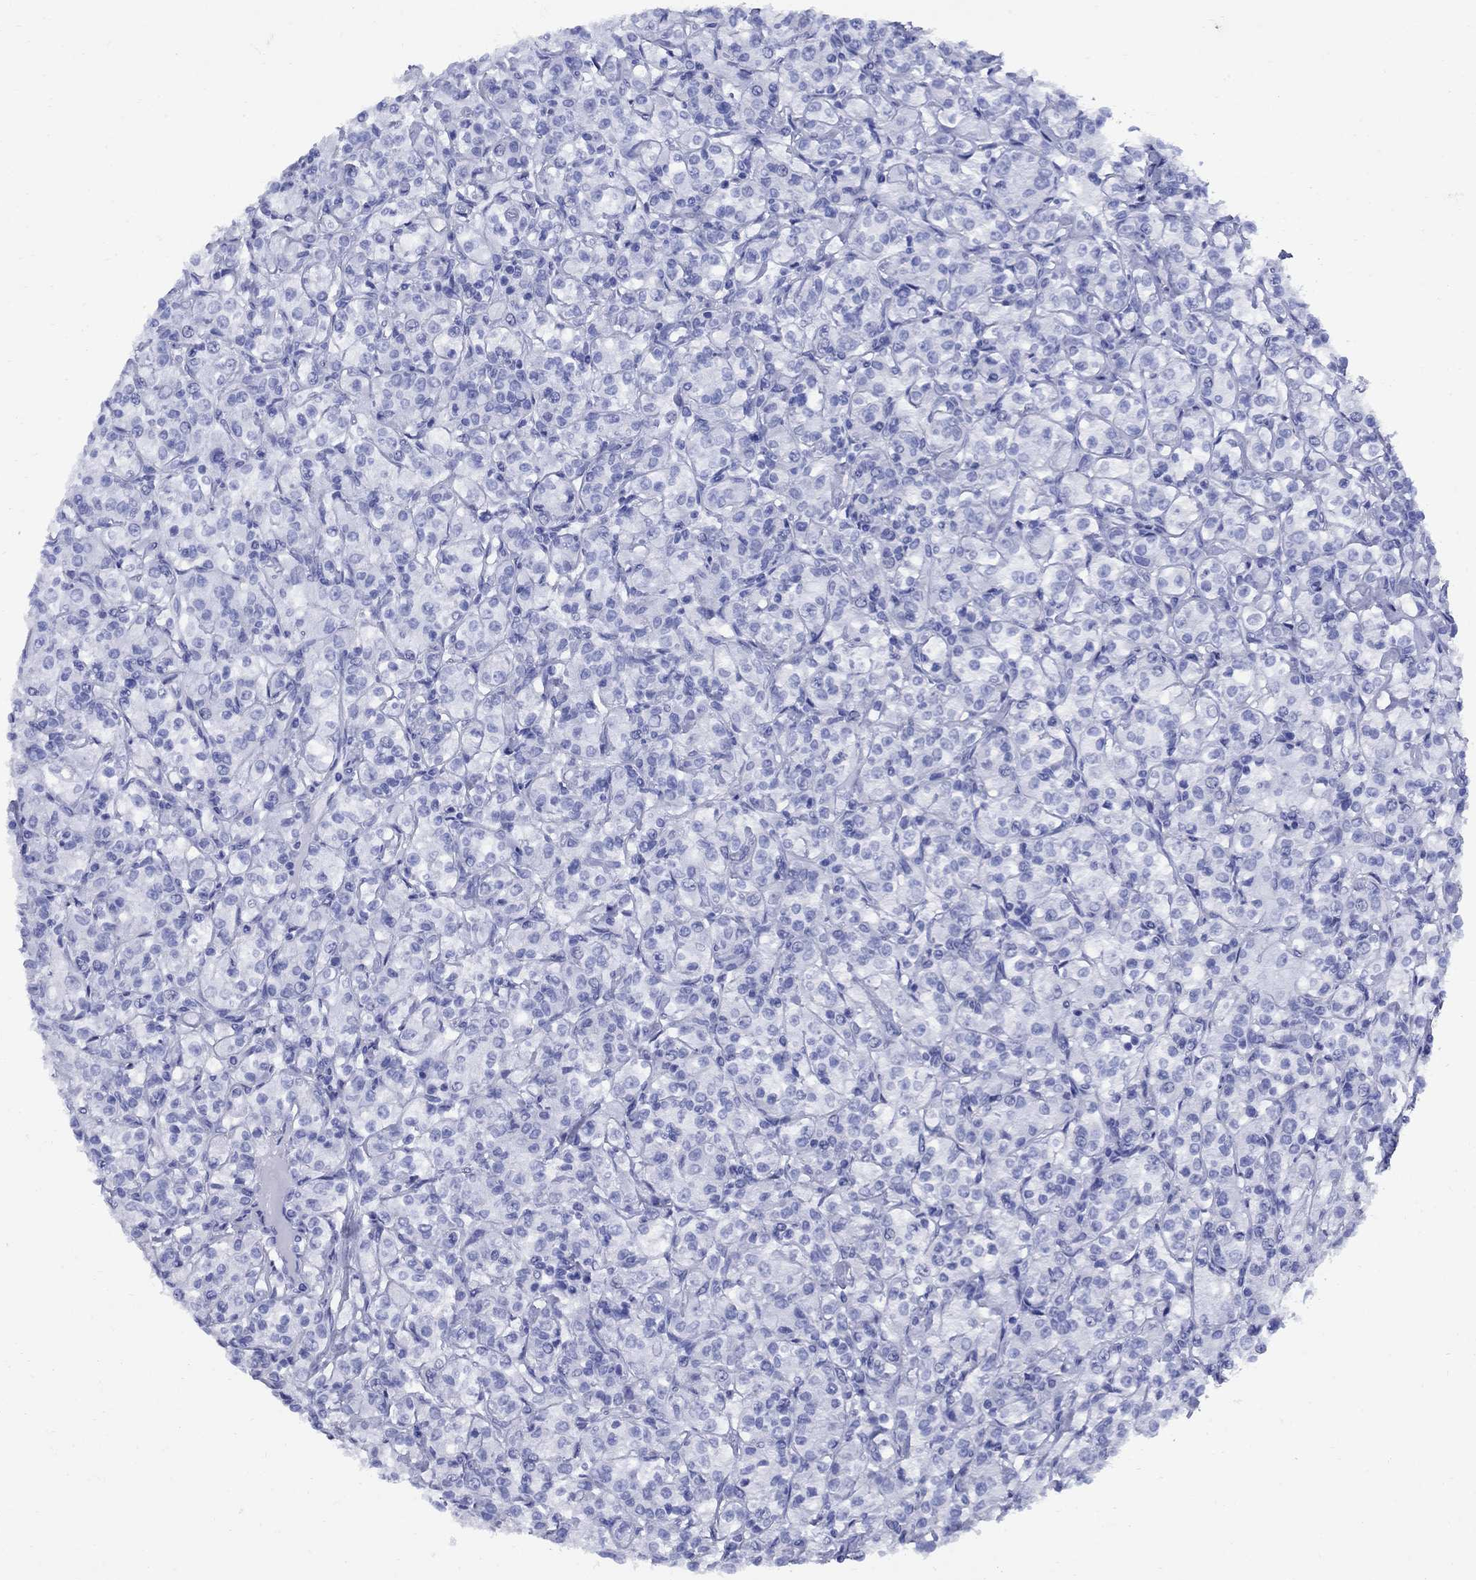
{"staining": {"intensity": "negative", "quantity": "none", "location": "none"}, "tissue": "renal cancer", "cell_type": "Tumor cells", "image_type": "cancer", "snomed": [{"axis": "morphology", "description": "Adenocarcinoma, NOS"}, {"axis": "topography", "description": "Kidney"}], "caption": "A photomicrograph of adenocarcinoma (renal) stained for a protein shows no brown staining in tumor cells.", "gene": "SMCP", "patient": {"sex": "male", "age": 77}}